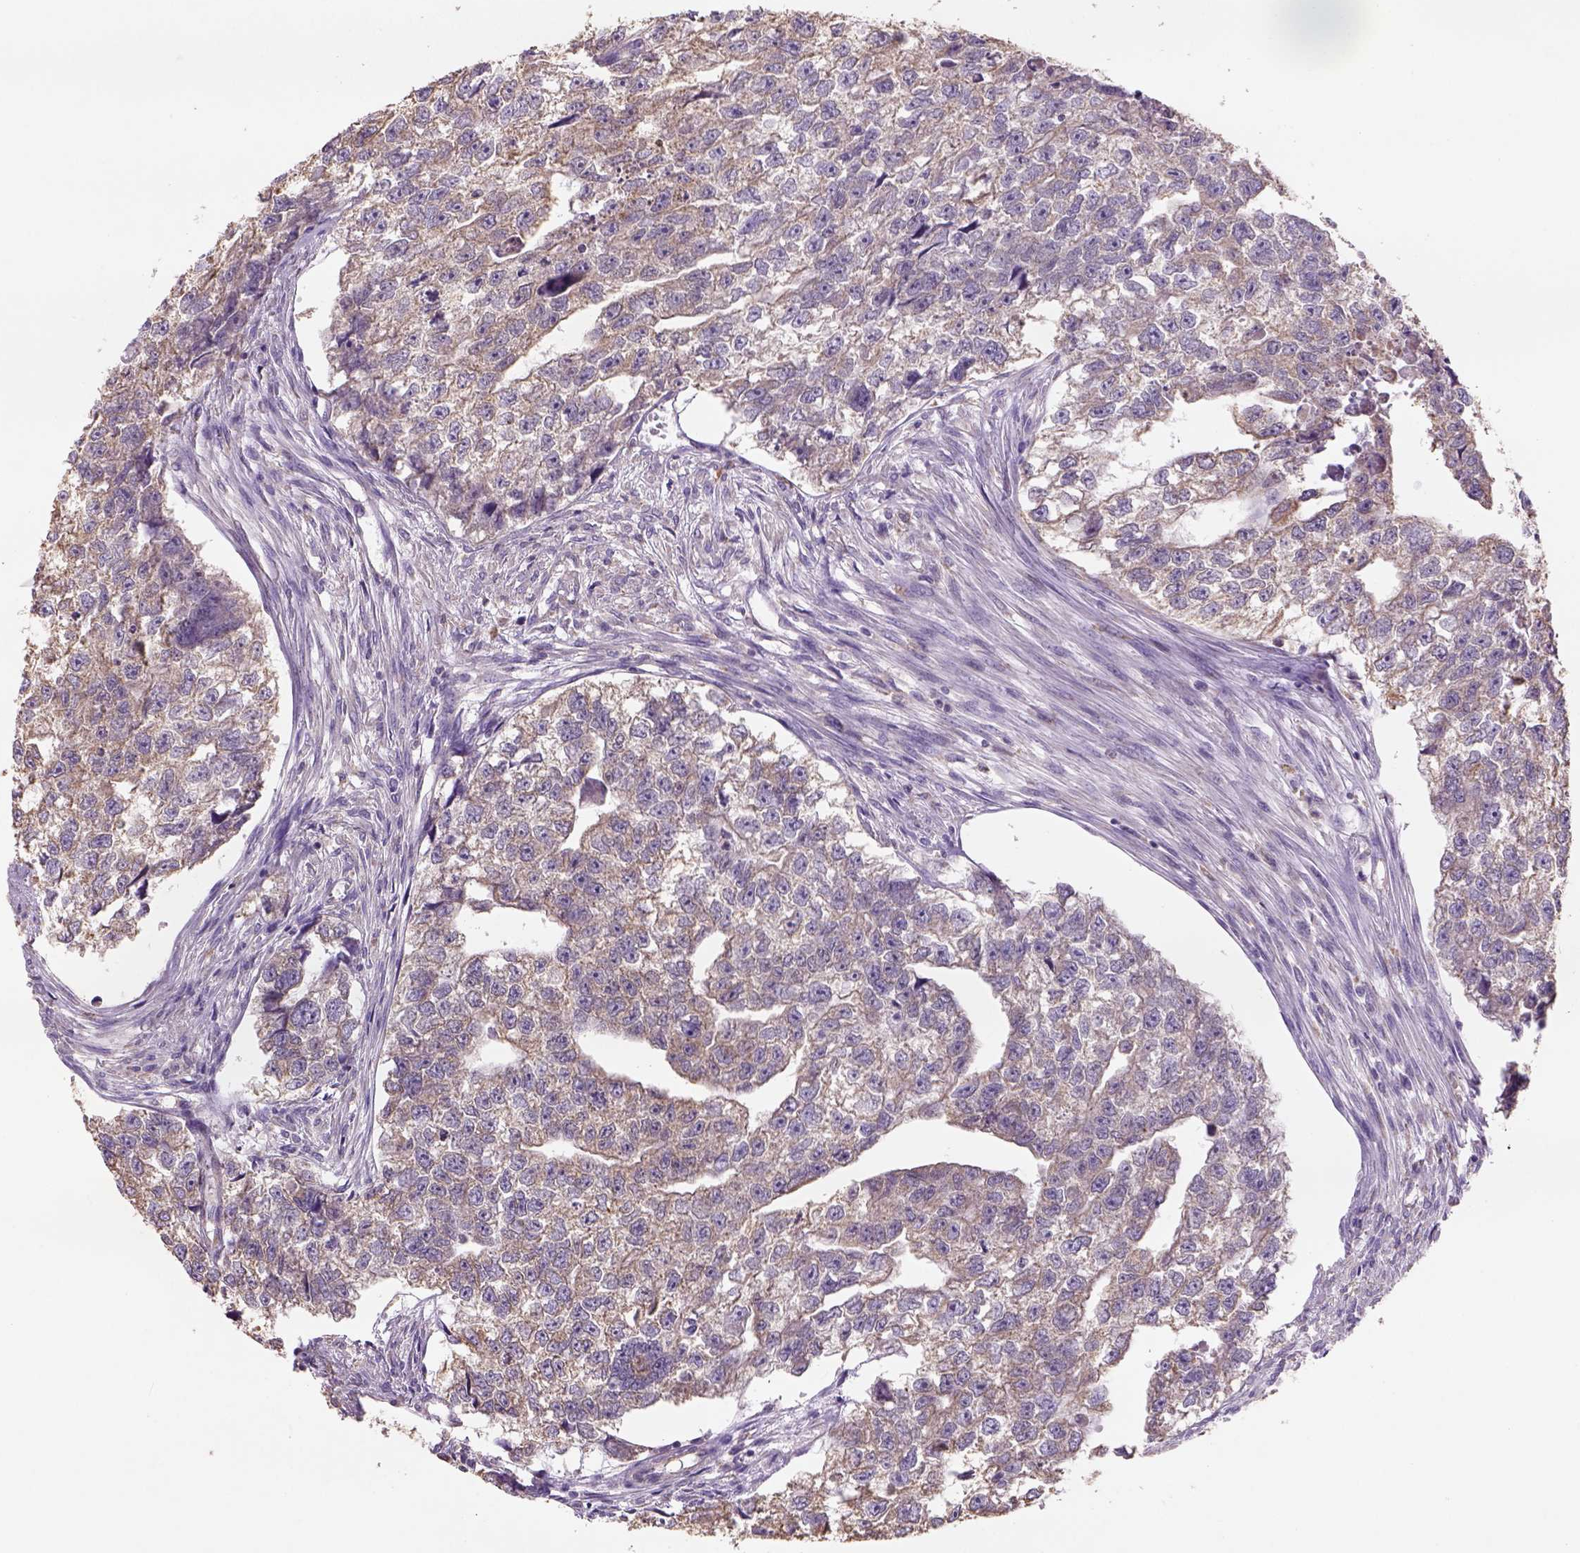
{"staining": {"intensity": "weak", "quantity": ">75%", "location": "cytoplasmic/membranous"}, "tissue": "testis cancer", "cell_type": "Tumor cells", "image_type": "cancer", "snomed": [{"axis": "morphology", "description": "Carcinoma, Embryonal, NOS"}, {"axis": "morphology", "description": "Teratoma, malignant, NOS"}, {"axis": "topography", "description": "Testis"}], "caption": "Human embryonal carcinoma (testis) stained for a protein (brown) exhibits weak cytoplasmic/membranous positive expression in about >75% of tumor cells.", "gene": "NAALAD2", "patient": {"sex": "male", "age": 44}}